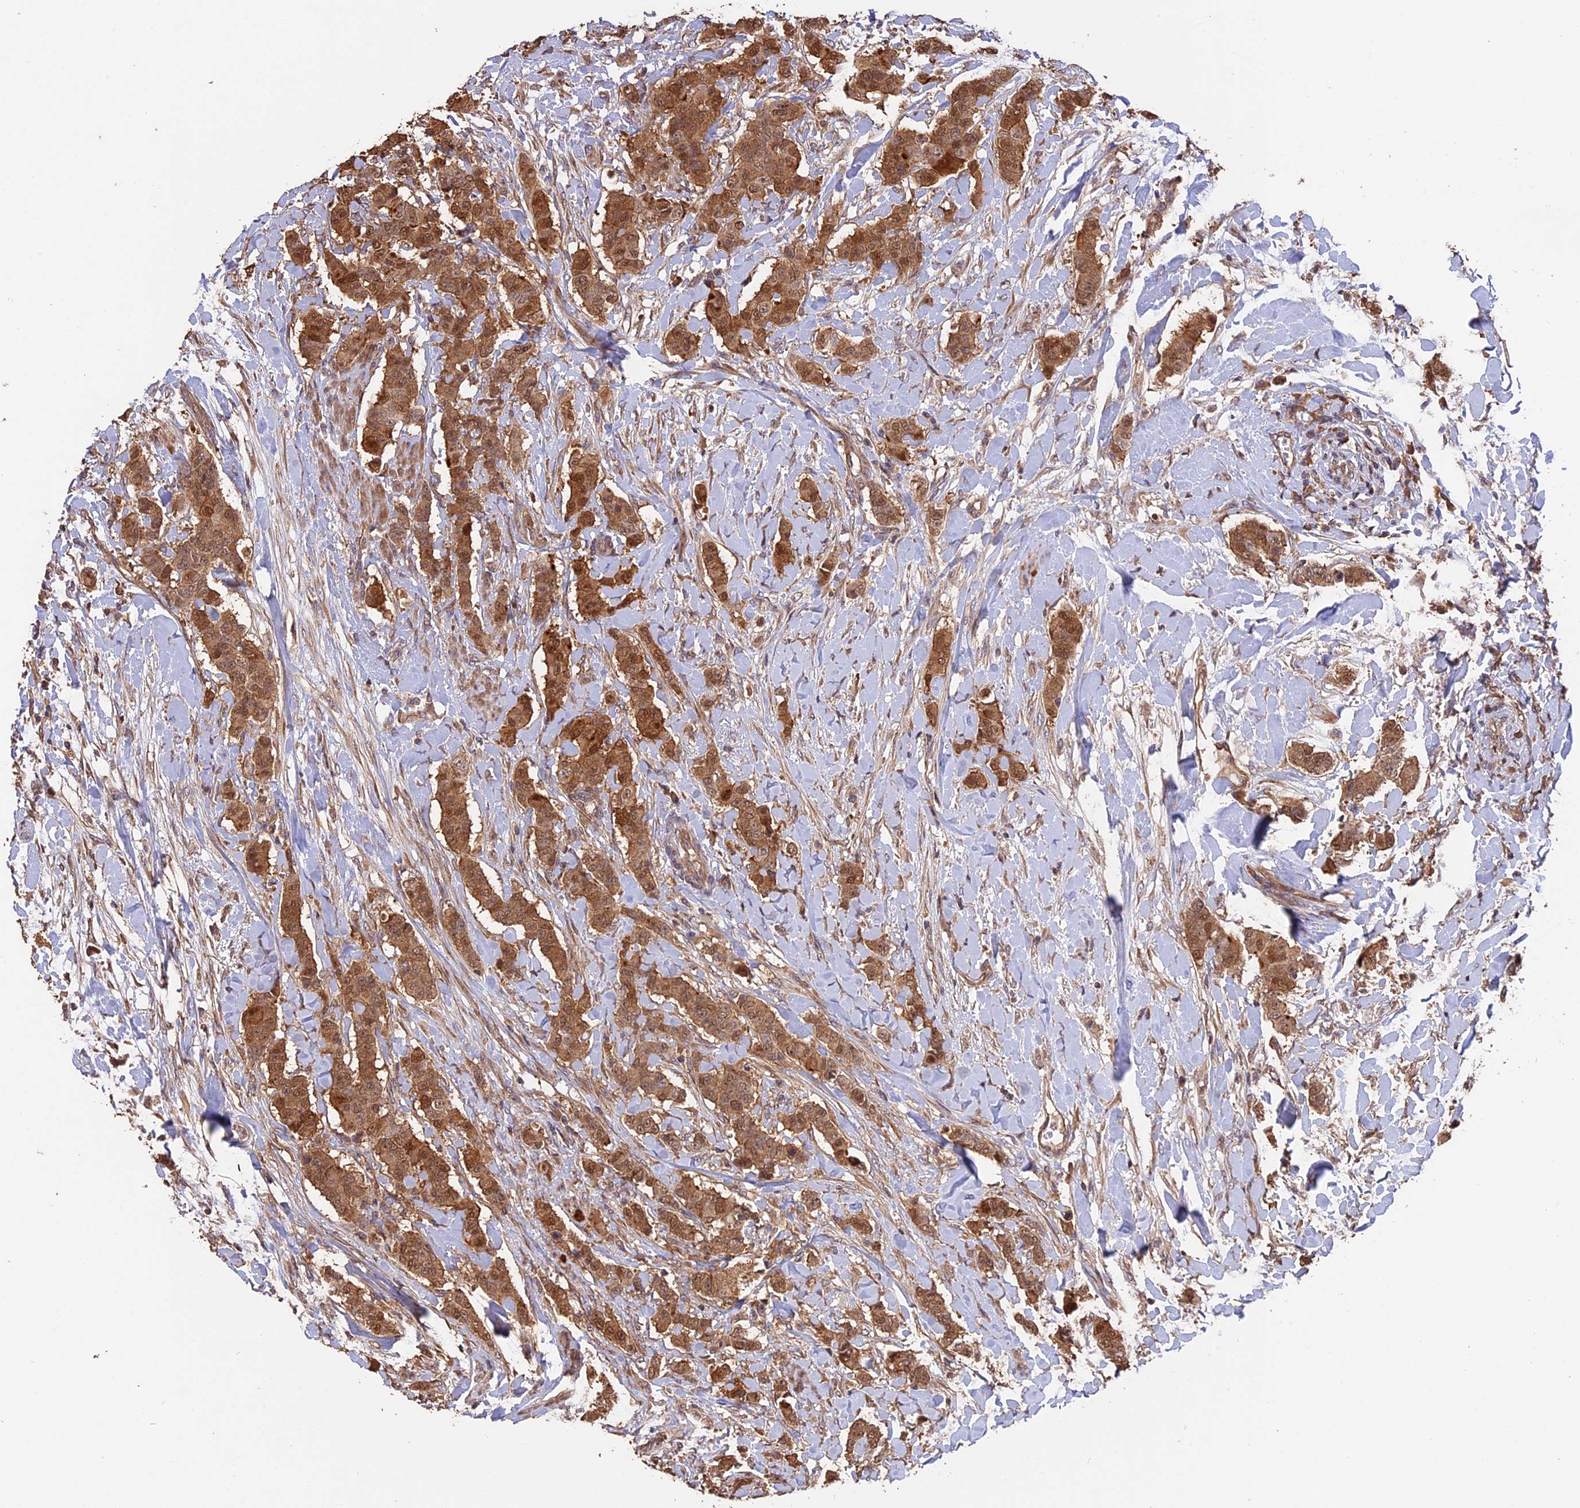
{"staining": {"intensity": "moderate", "quantity": ">75%", "location": "cytoplasmic/membranous,nuclear"}, "tissue": "breast cancer", "cell_type": "Tumor cells", "image_type": "cancer", "snomed": [{"axis": "morphology", "description": "Duct carcinoma"}, {"axis": "topography", "description": "Breast"}], "caption": "Human breast cancer stained for a protein (brown) displays moderate cytoplasmic/membranous and nuclear positive positivity in about >75% of tumor cells.", "gene": "RASAL1", "patient": {"sex": "female", "age": 40}}